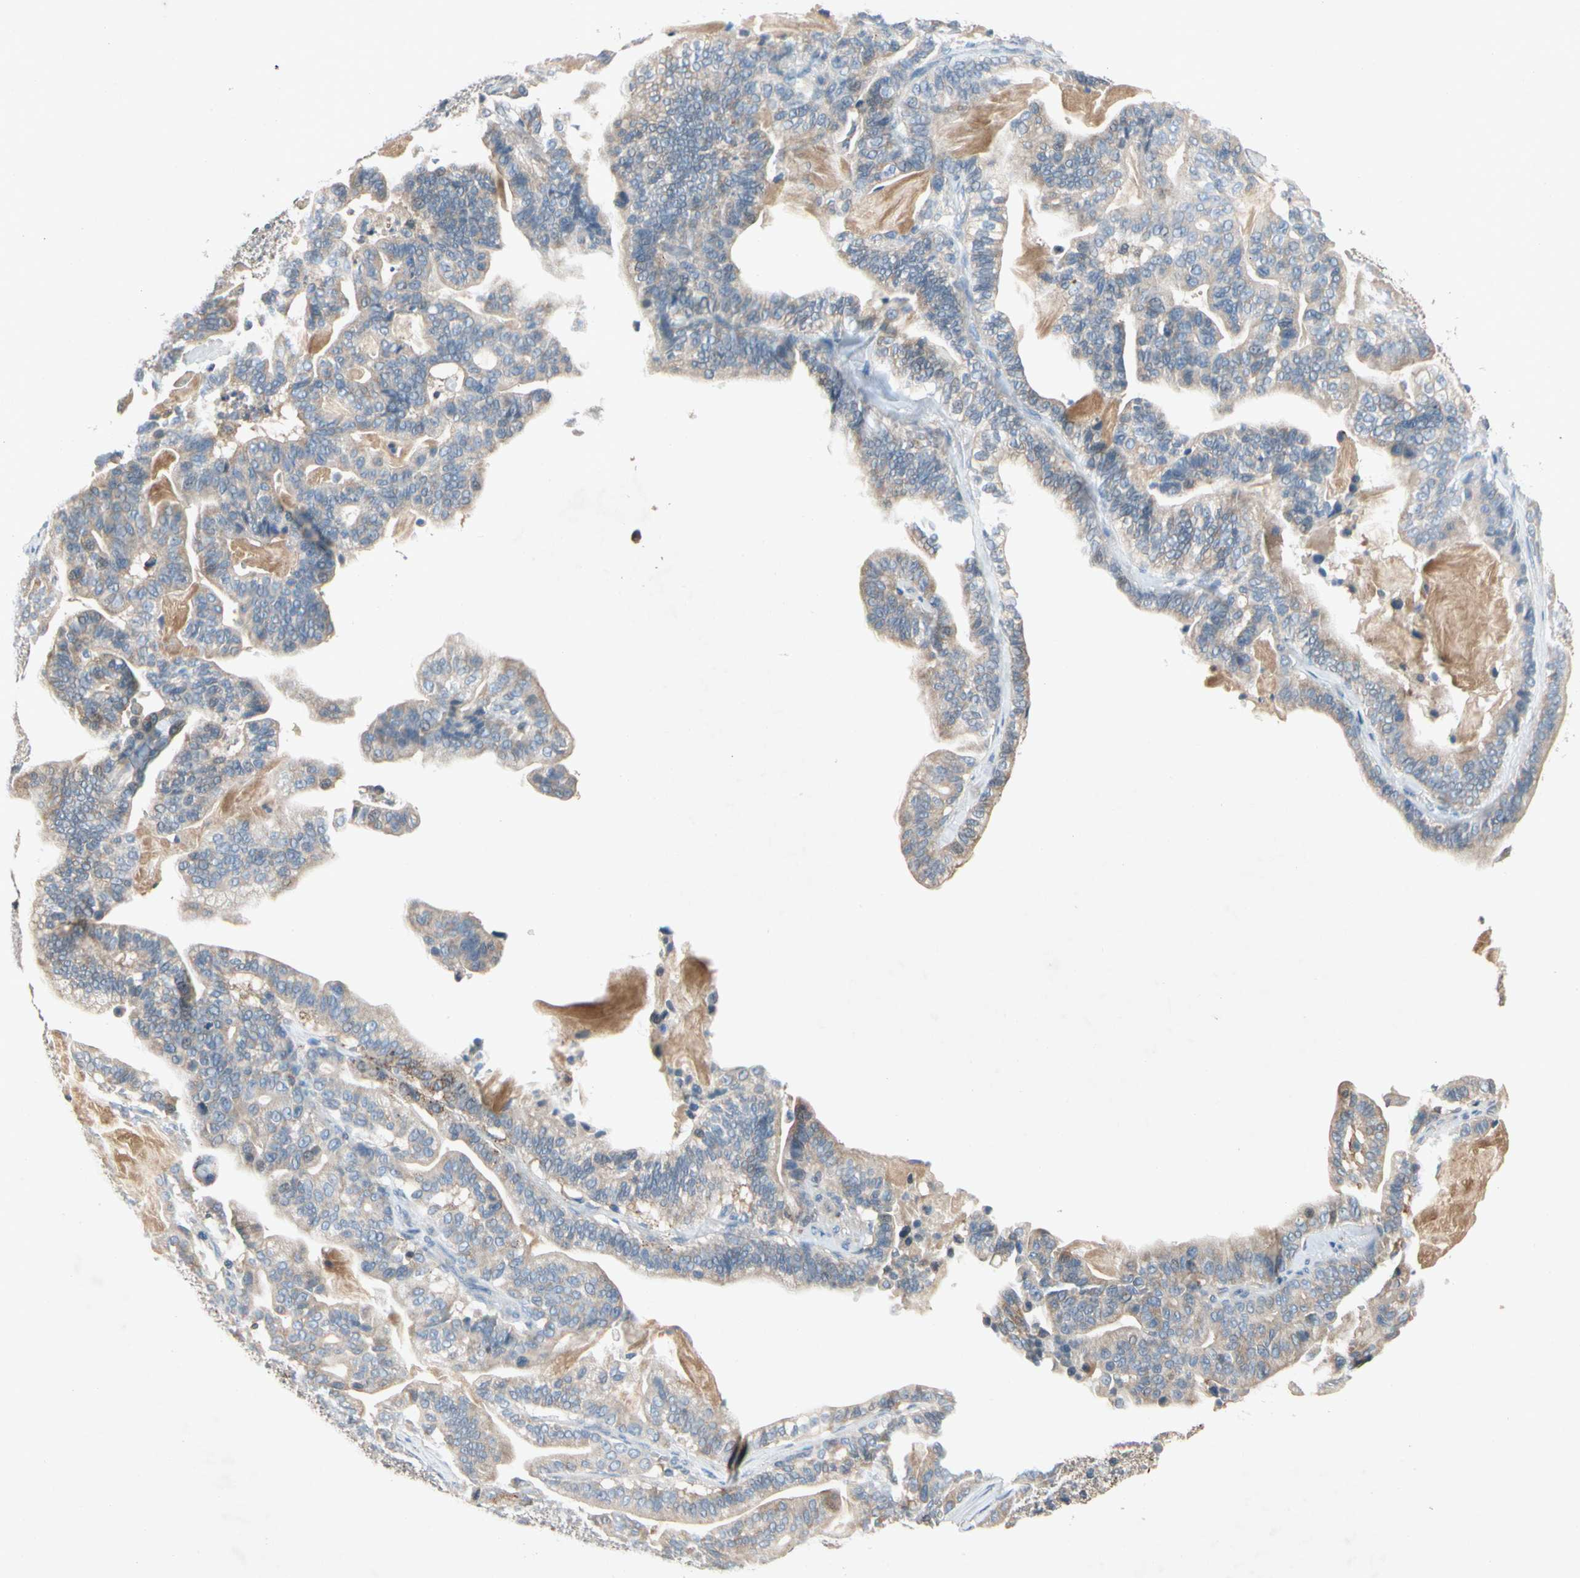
{"staining": {"intensity": "weak", "quantity": "25%-75%", "location": "cytoplasmic/membranous"}, "tissue": "pancreatic cancer", "cell_type": "Tumor cells", "image_type": "cancer", "snomed": [{"axis": "morphology", "description": "Adenocarcinoma, NOS"}, {"axis": "topography", "description": "Pancreas"}], "caption": "Tumor cells demonstrate low levels of weak cytoplasmic/membranous expression in about 25%-75% of cells in human adenocarcinoma (pancreatic).", "gene": "NDFIP2", "patient": {"sex": "male", "age": 63}}